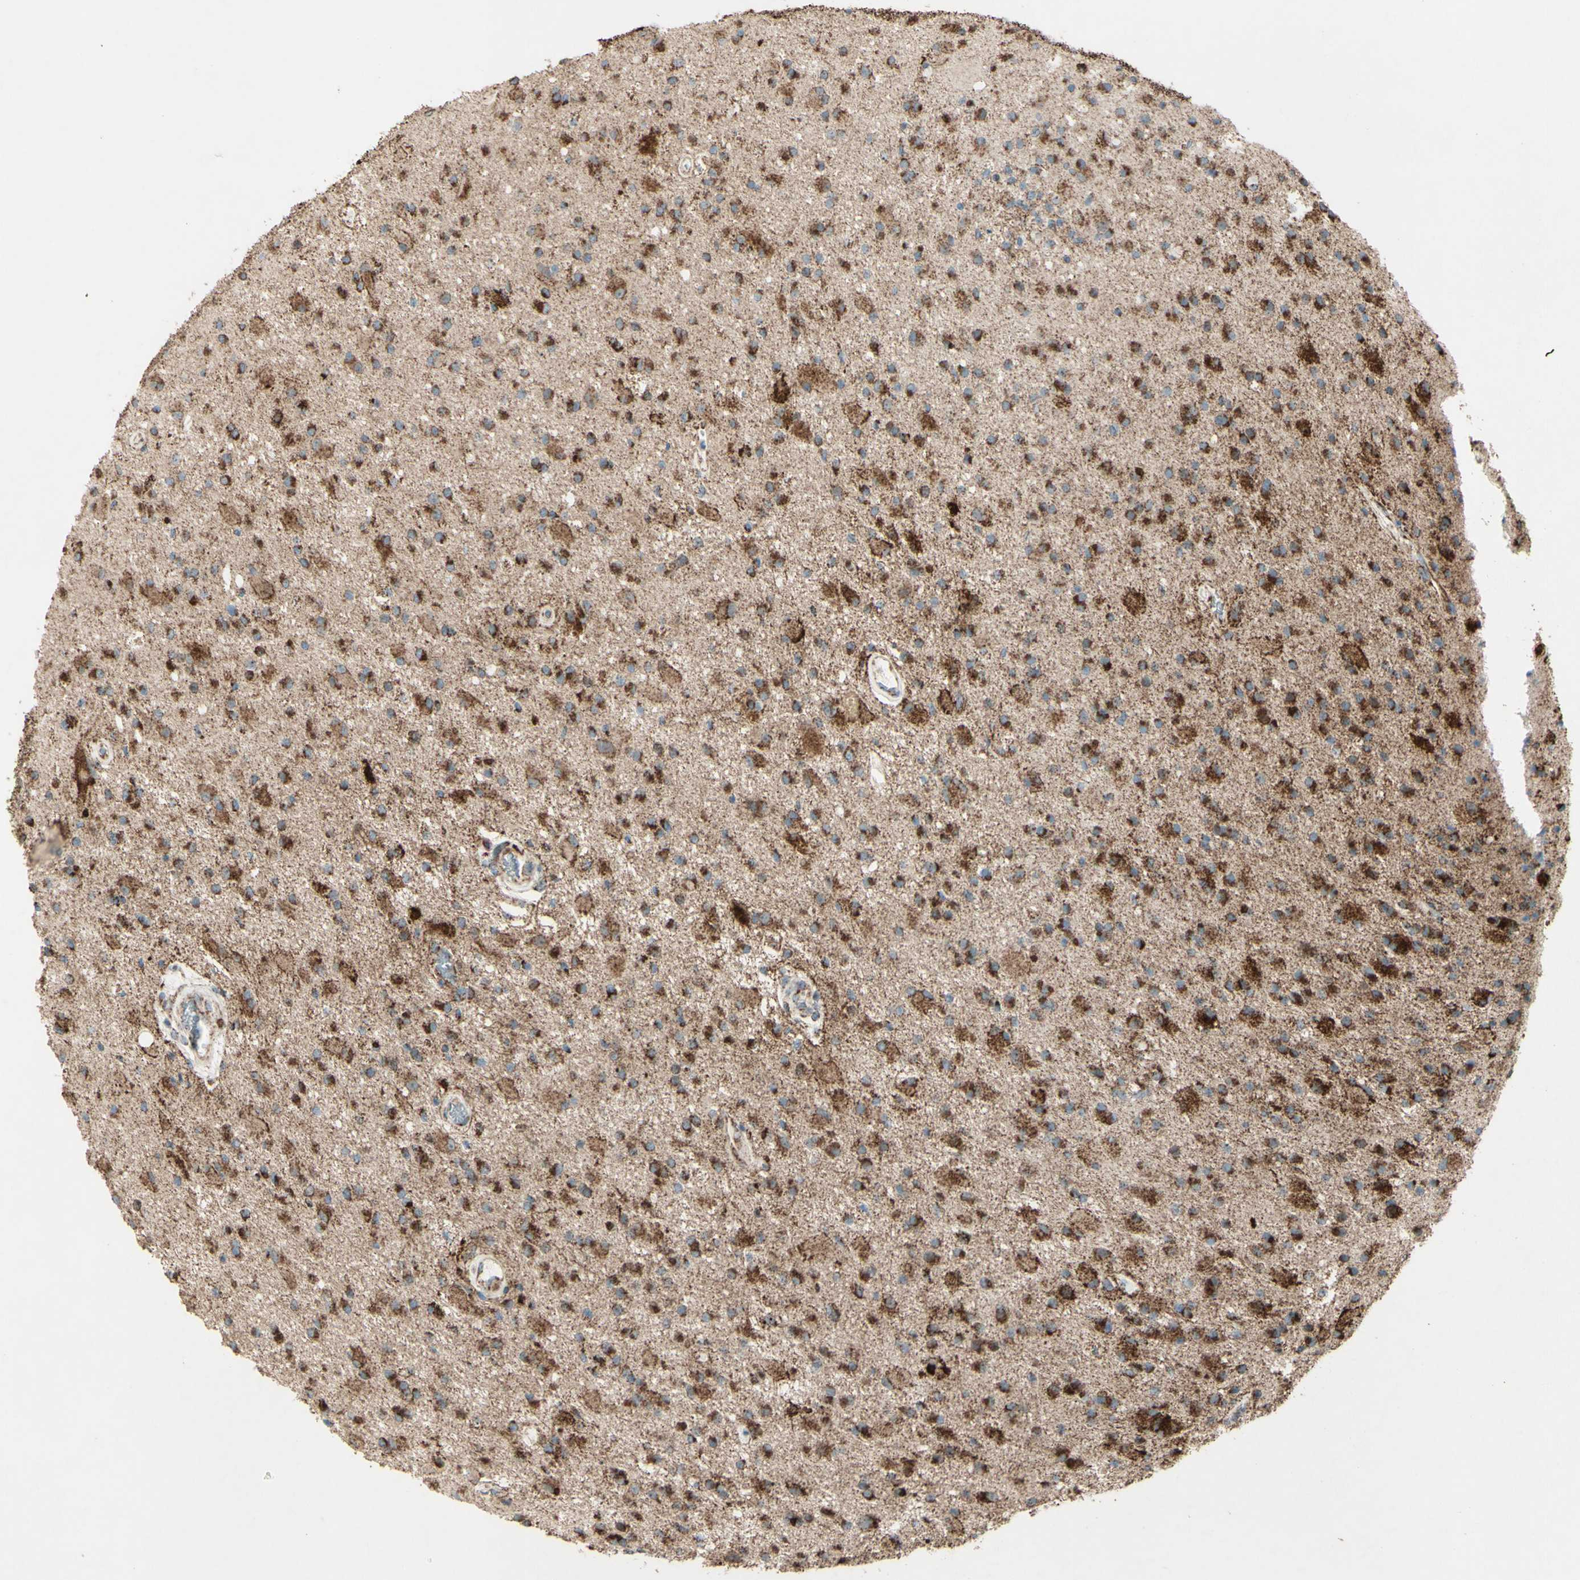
{"staining": {"intensity": "strong", "quantity": ">75%", "location": "cytoplasmic/membranous"}, "tissue": "glioma", "cell_type": "Tumor cells", "image_type": "cancer", "snomed": [{"axis": "morphology", "description": "Glioma, malignant, Low grade"}, {"axis": "topography", "description": "Brain"}], "caption": "This histopathology image exhibits immunohistochemistry staining of human low-grade glioma (malignant), with high strong cytoplasmic/membranous expression in about >75% of tumor cells.", "gene": "RHOT1", "patient": {"sex": "male", "age": 58}}